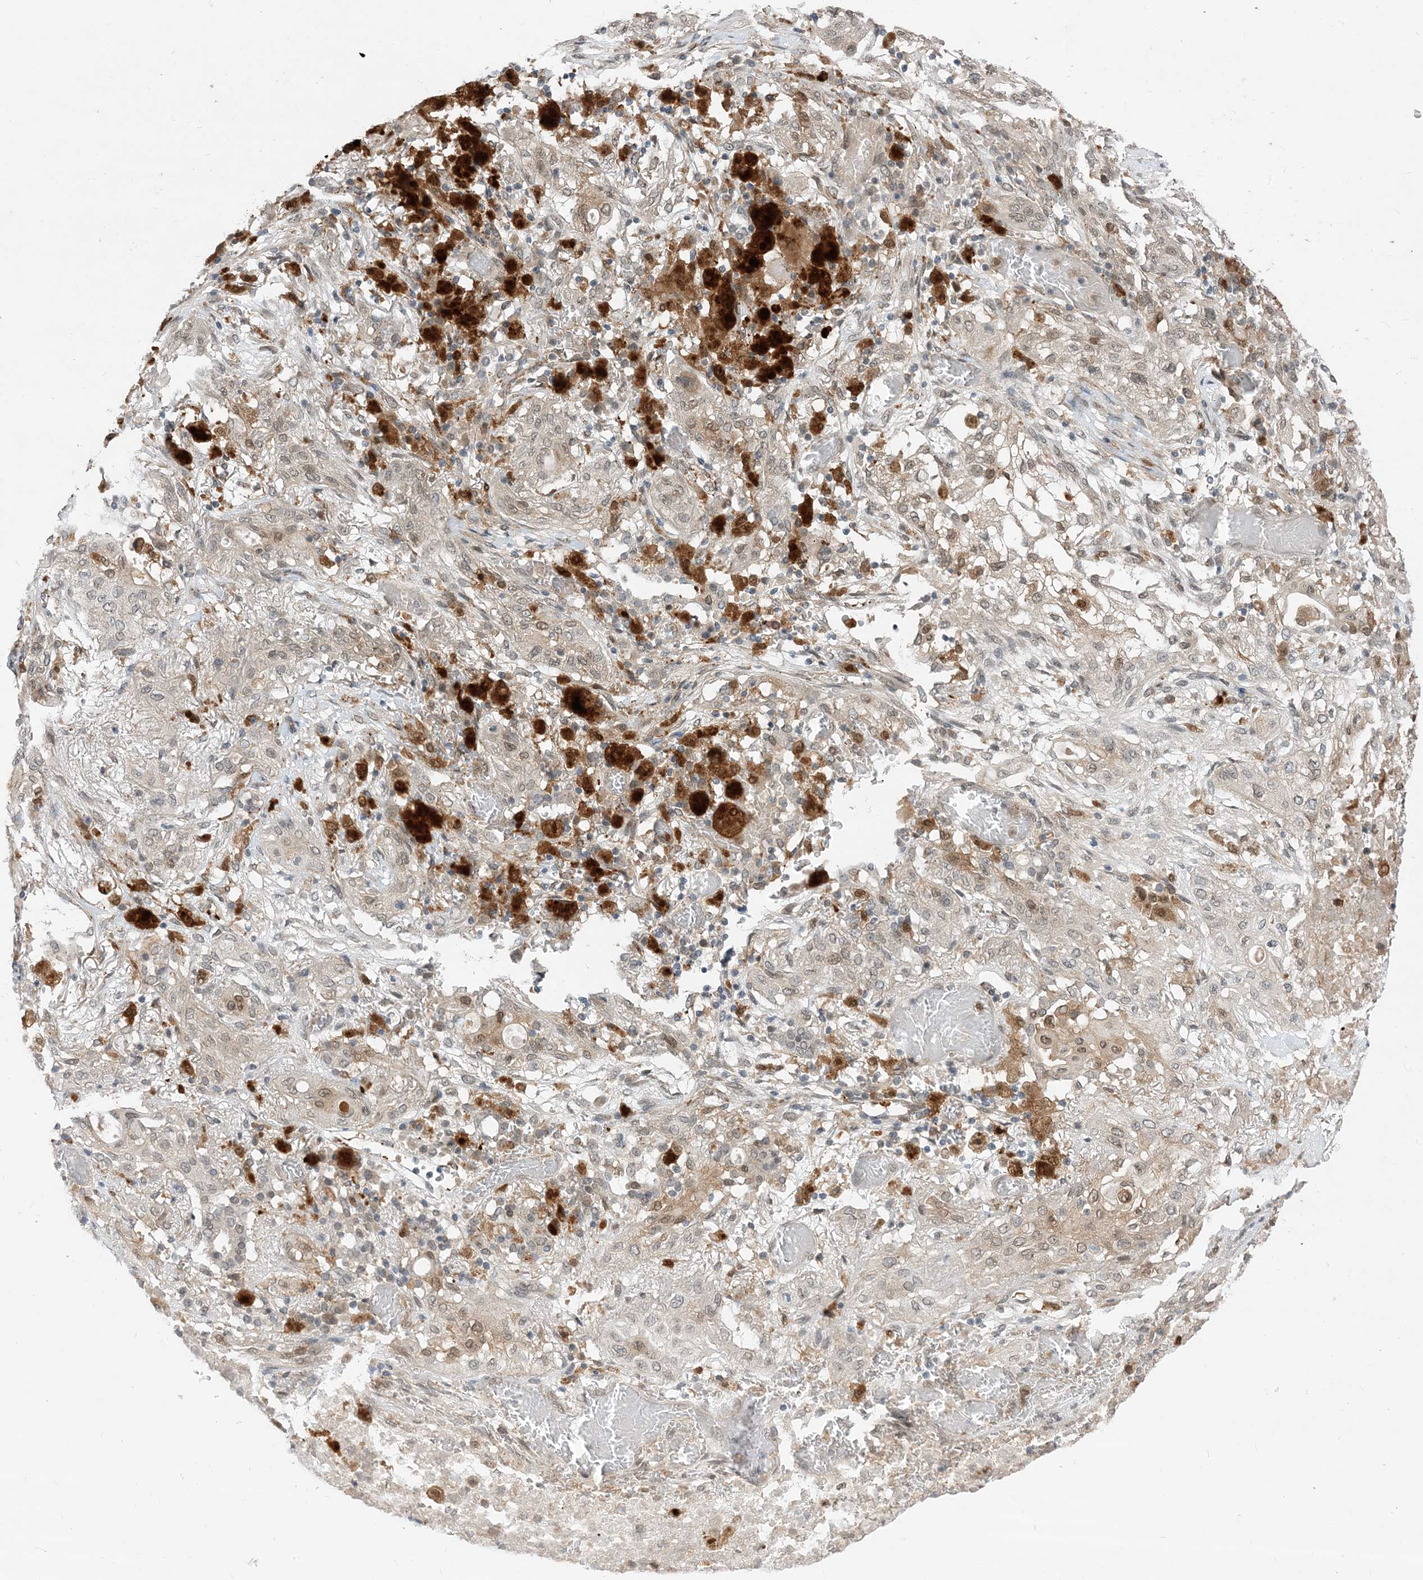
{"staining": {"intensity": "weak", "quantity": "<25%", "location": "cytoplasmic/membranous,nuclear"}, "tissue": "lung cancer", "cell_type": "Tumor cells", "image_type": "cancer", "snomed": [{"axis": "morphology", "description": "Squamous cell carcinoma, NOS"}, {"axis": "topography", "description": "Lung"}], "caption": "Histopathology image shows no significant protein staining in tumor cells of lung cancer (squamous cell carcinoma).", "gene": "NAGK", "patient": {"sex": "female", "age": 47}}